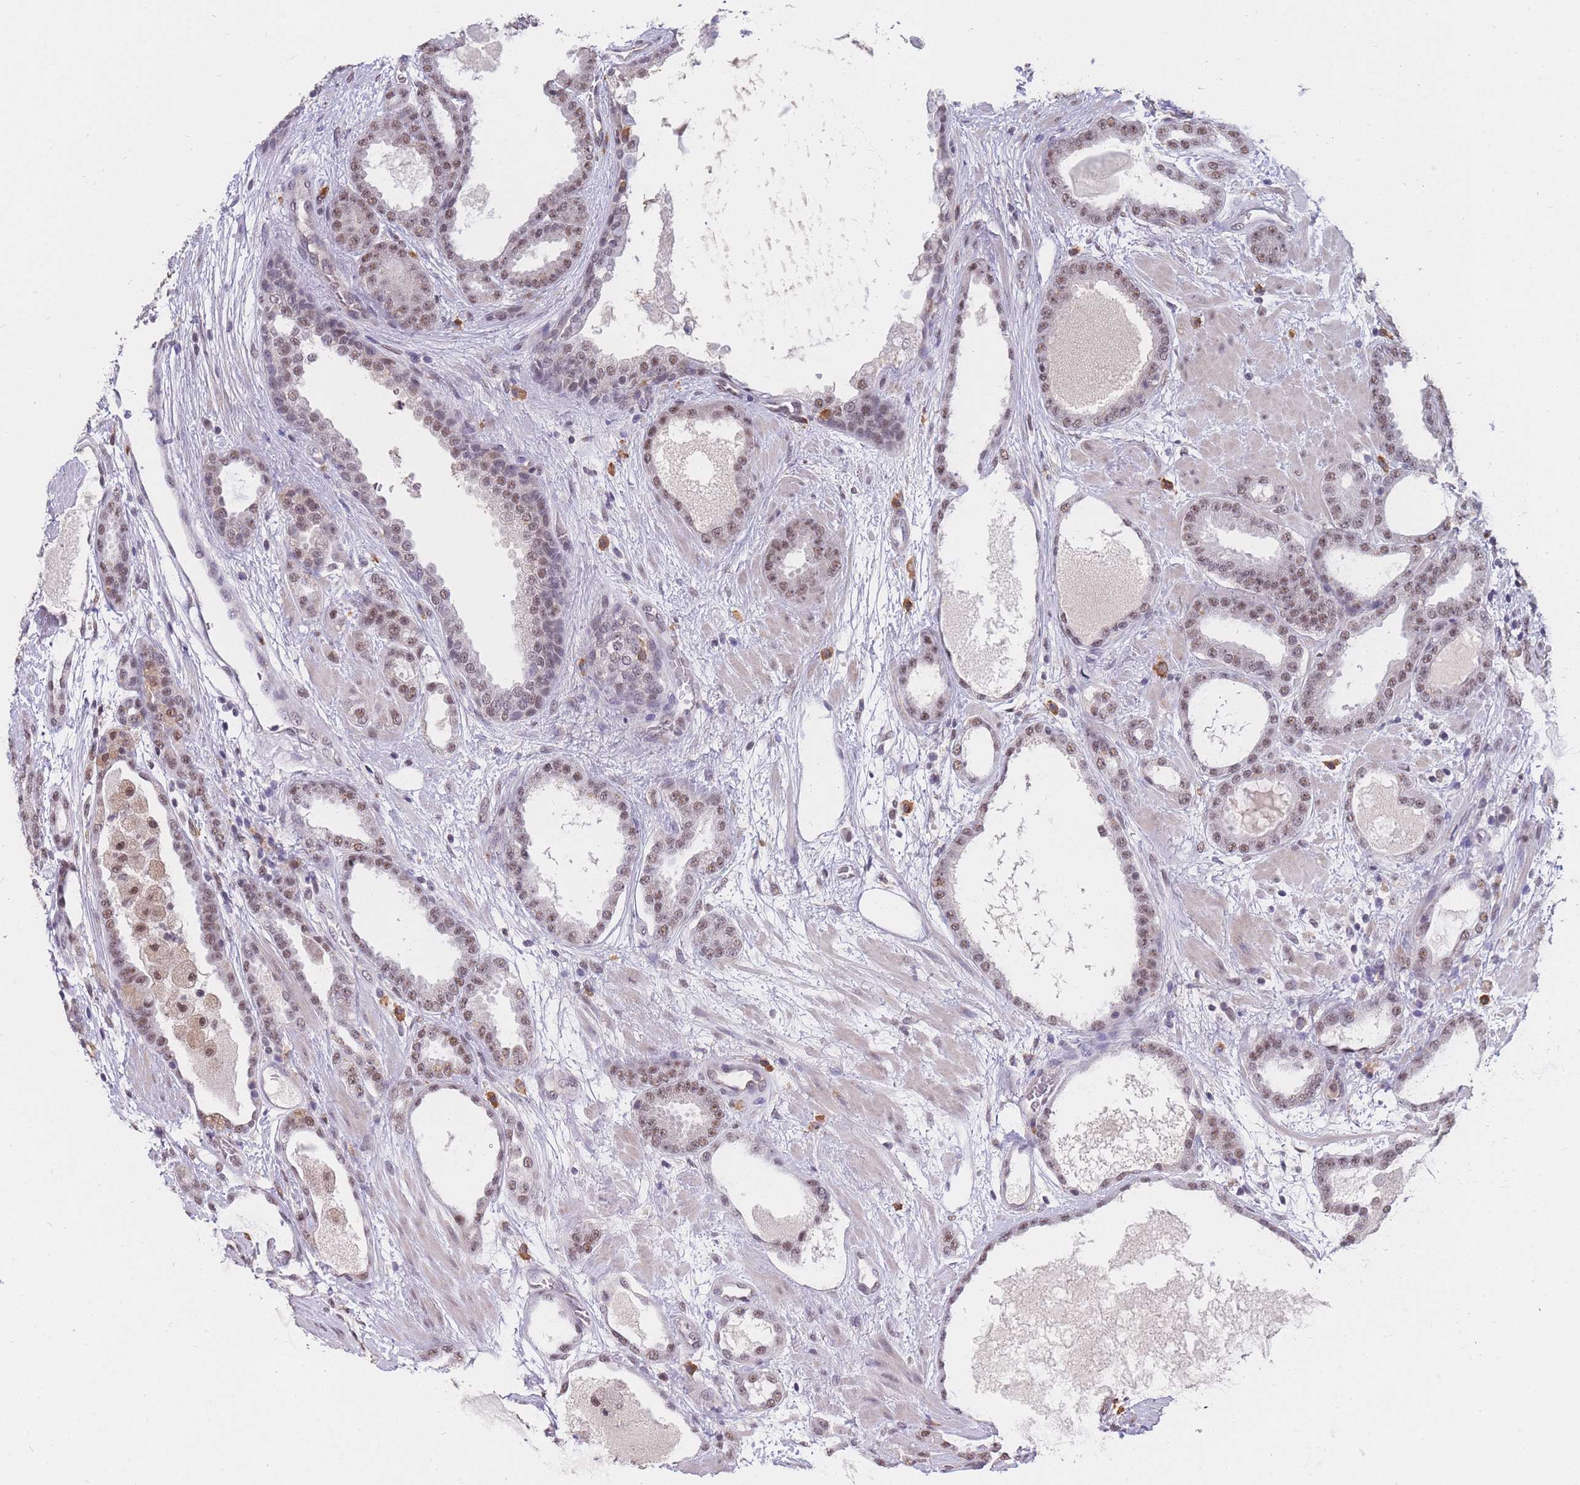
{"staining": {"intensity": "weak", "quantity": ">75%", "location": "nuclear"}, "tissue": "prostate cancer", "cell_type": "Tumor cells", "image_type": "cancer", "snomed": [{"axis": "morphology", "description": "Adenocarcinoma, High grade"}, {"axis": "topography", "description": "Prostate"}], "caption": "The photomicrograph exhibits staining of prostate high-grade adenocarcinoma, revealing weak nuclear protein expression (brown color) within tumor cells.", "gene": "SNRPA1", "patient": {"sex": "male", "age": 60}}